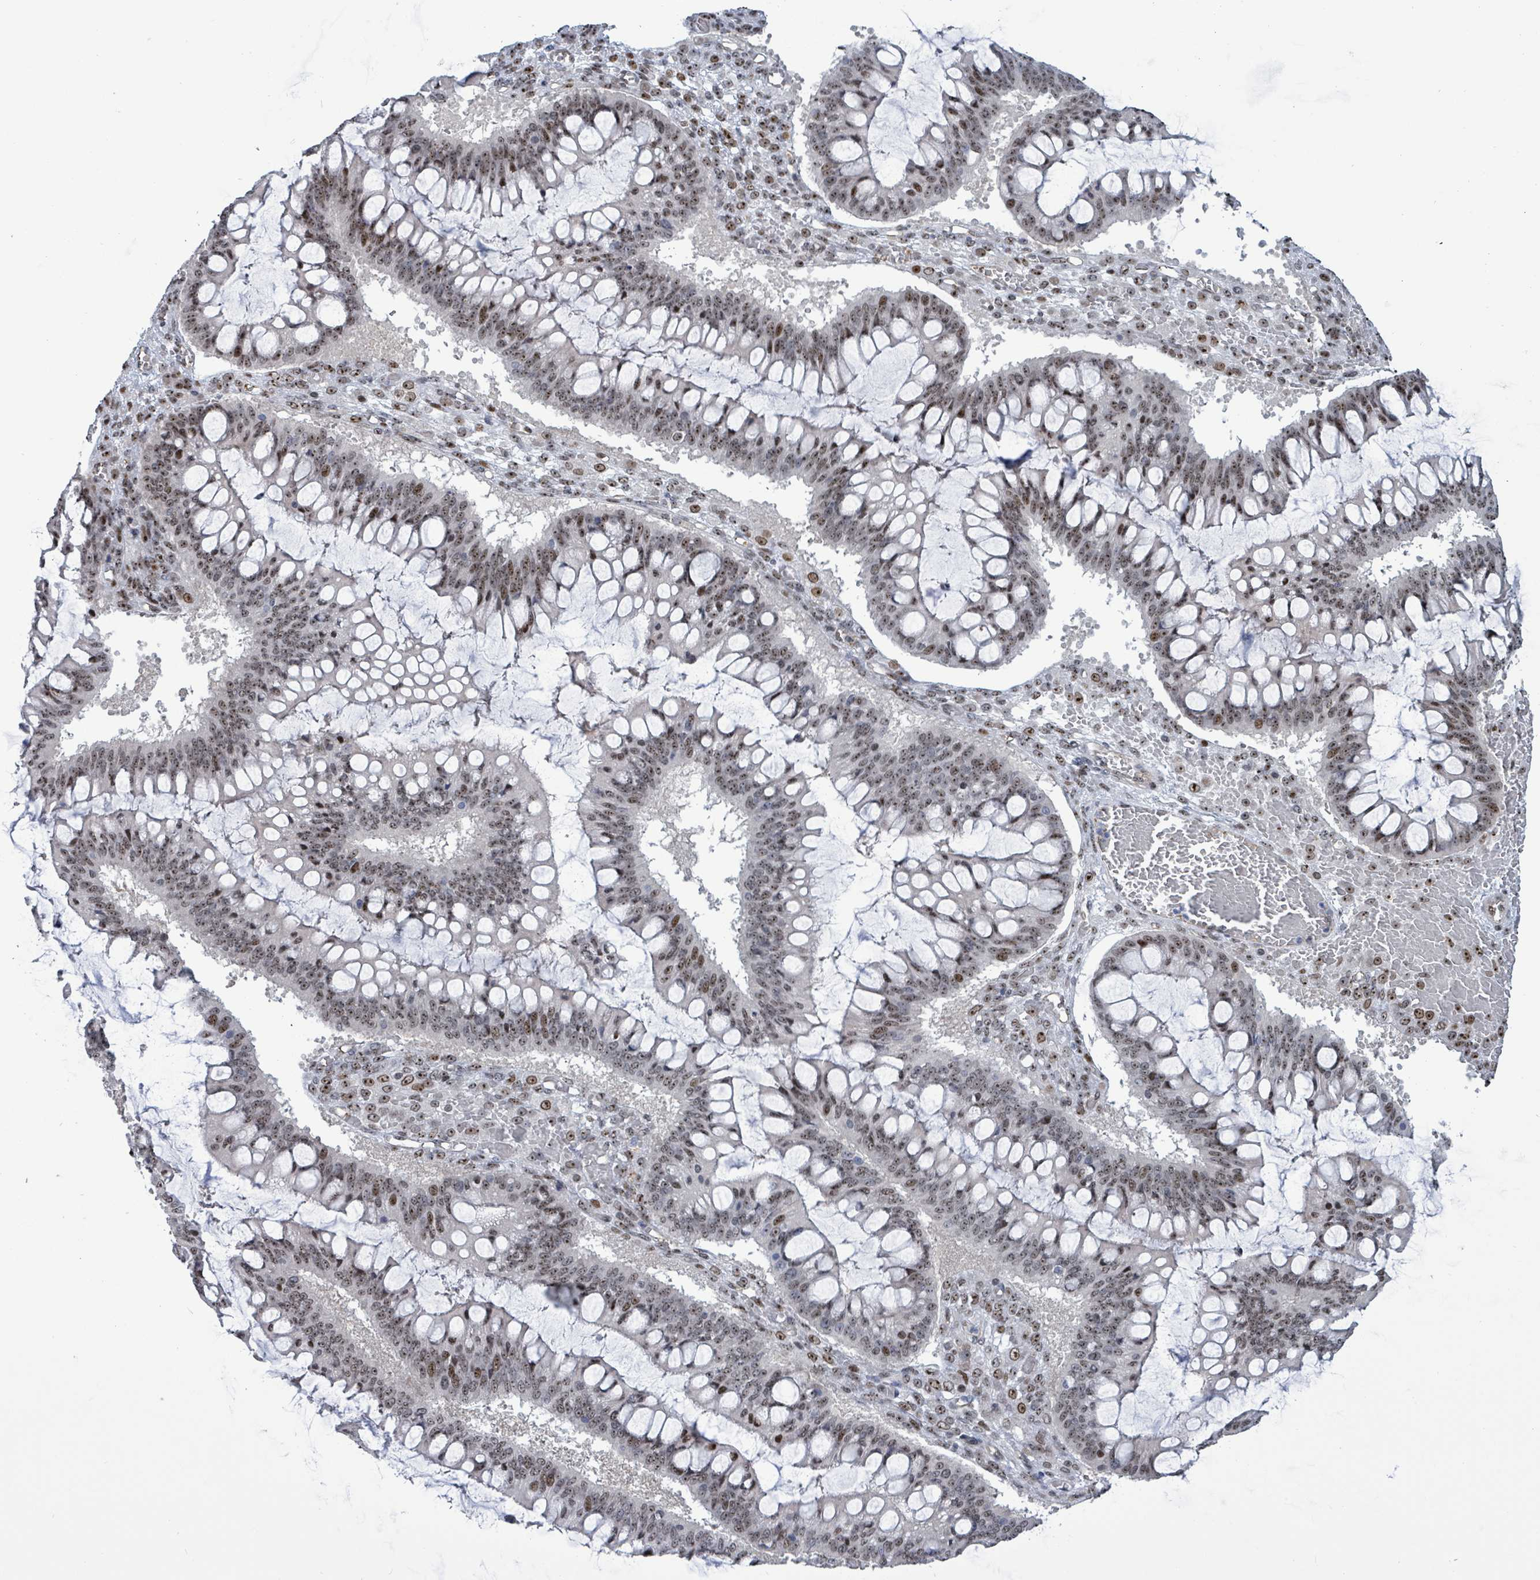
{"staining": {"intensity": "moderate", "quantity": ">75%", "location": "nuclear"}, "tissue": "ovarian cancer", "cell_type": "Tumor cells", "image_type": "cancer", "snomed": [{"axis": "morphology", "description": "Cystadenocarcinoma, mucinous, NOS"}, {"axis": "topography", "description": "Ovary"}], "caption": "Tumor cells reveal medium levels of moderate nuclear staining in about >75% of cells in ovarian cancer.", "gene": "RRN3", "patient": {"sex": "female", "age": 73}}